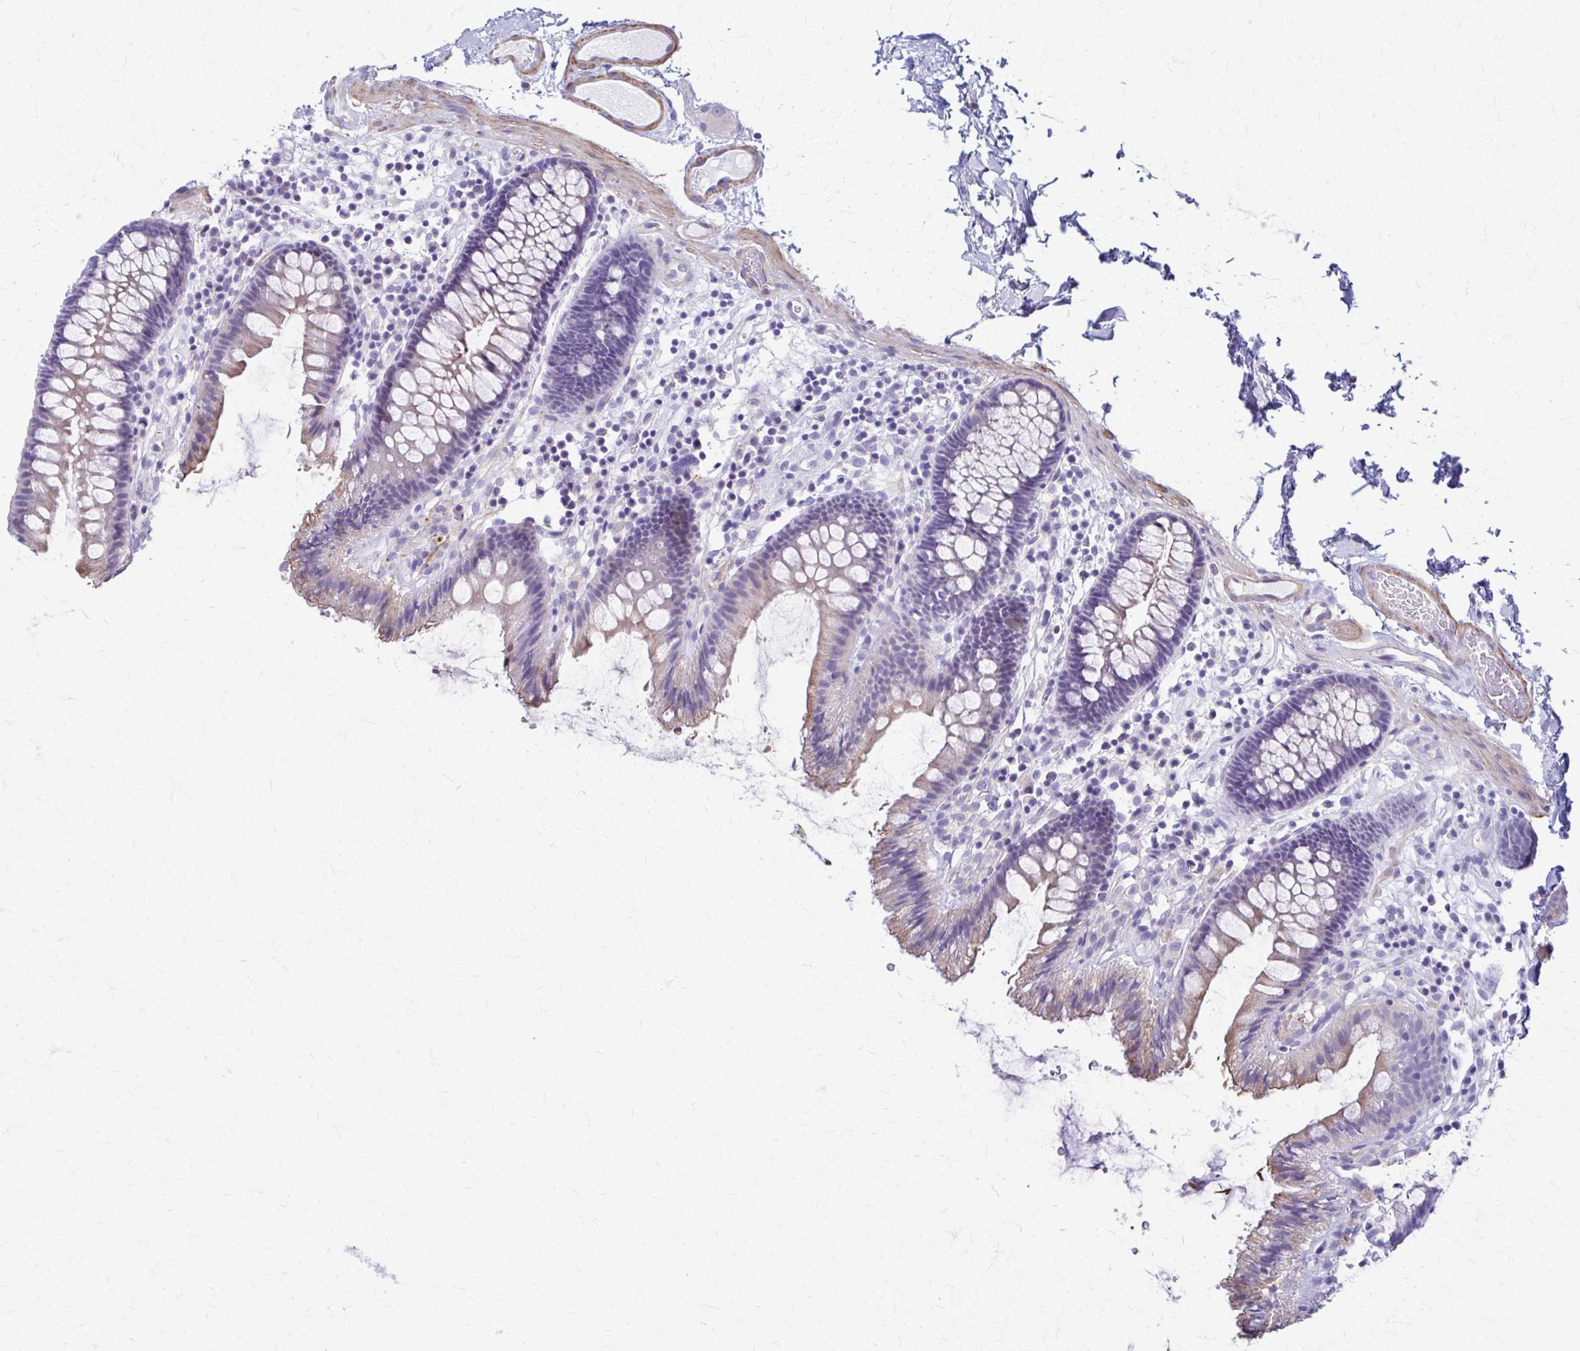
{"staining": {"intensity": "weak", "quantity": "25%-75%", "location": "cytoplasmic/membranous"}, "tissue": "colon", "cell_type": "Endothelial cells", "image_type": "normal", "snomed": [{"axis": "morphology", "description": "Normal tissue, NOS"}, {"axis": "topography", "description": "Colon"}], "caption": "Protein analysis of normal colon shows weak cytoplasmic/membranous staining in about 25%-75% of endothelial cells.", "gene": "DSP", "patient": {"sex": "male", "age": 84}}